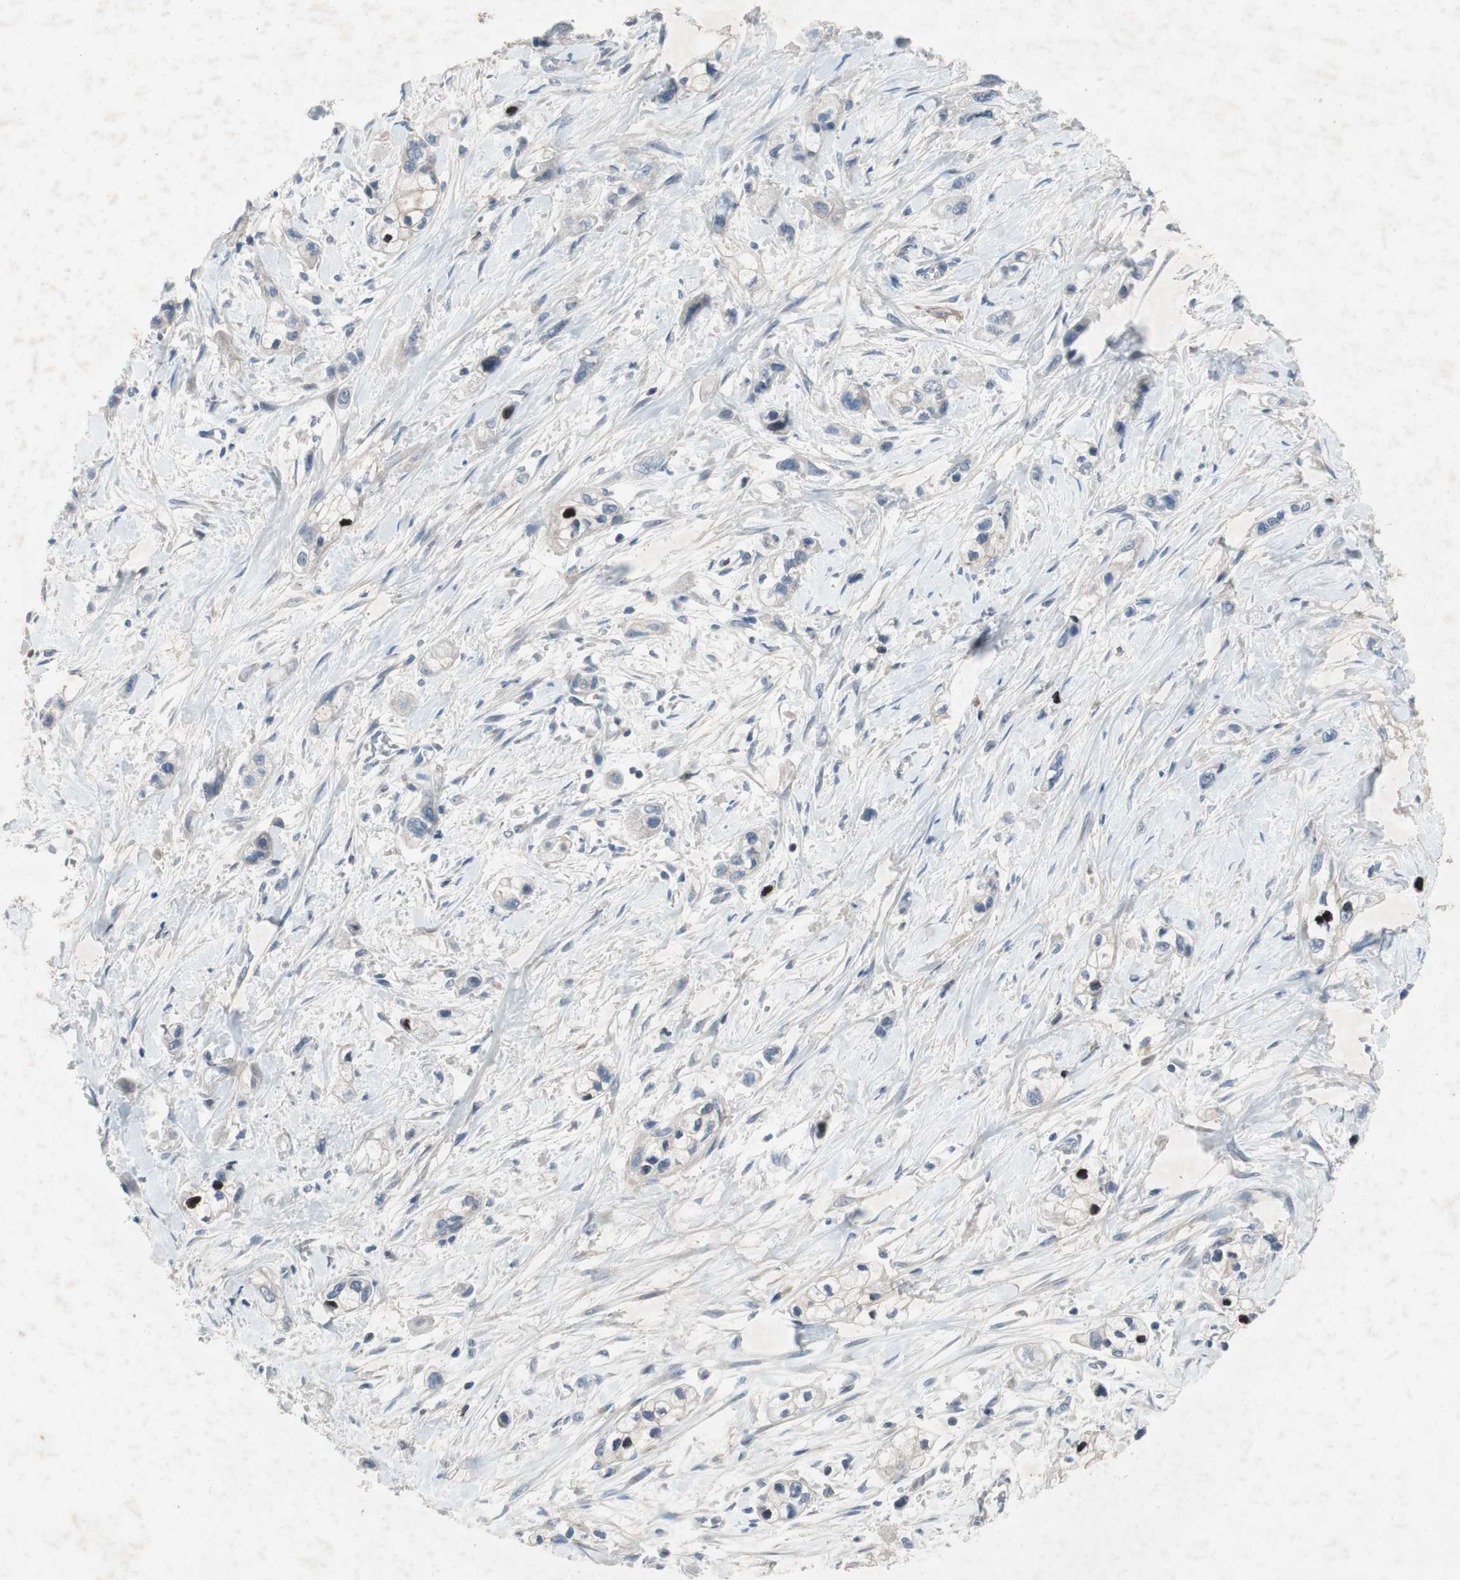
{"staining": {"intensity": "negative", "quantity": "none", "location": "none"}, "tissue": "pancreatic cancer", "cell_type": "Tumor cells", "image_type": "cancer", "snomed": [{"axis": "morphology", "description": "Adenocarcinoma, NOS"}, {"axis": "topography", "description": "Pancreas"}], "caption": "An image of pancreatic cancer (adenocarcinoma) stained for a protein displays no brown staining in tumor cells. The staining was performed using DAB to visualize the protein expression in brown, while the nuclei were stained in blue with hematoxylin (Magnification: 20x).", "gene": "MUTYH", "patient": {"sex": "male", "age": 74}}